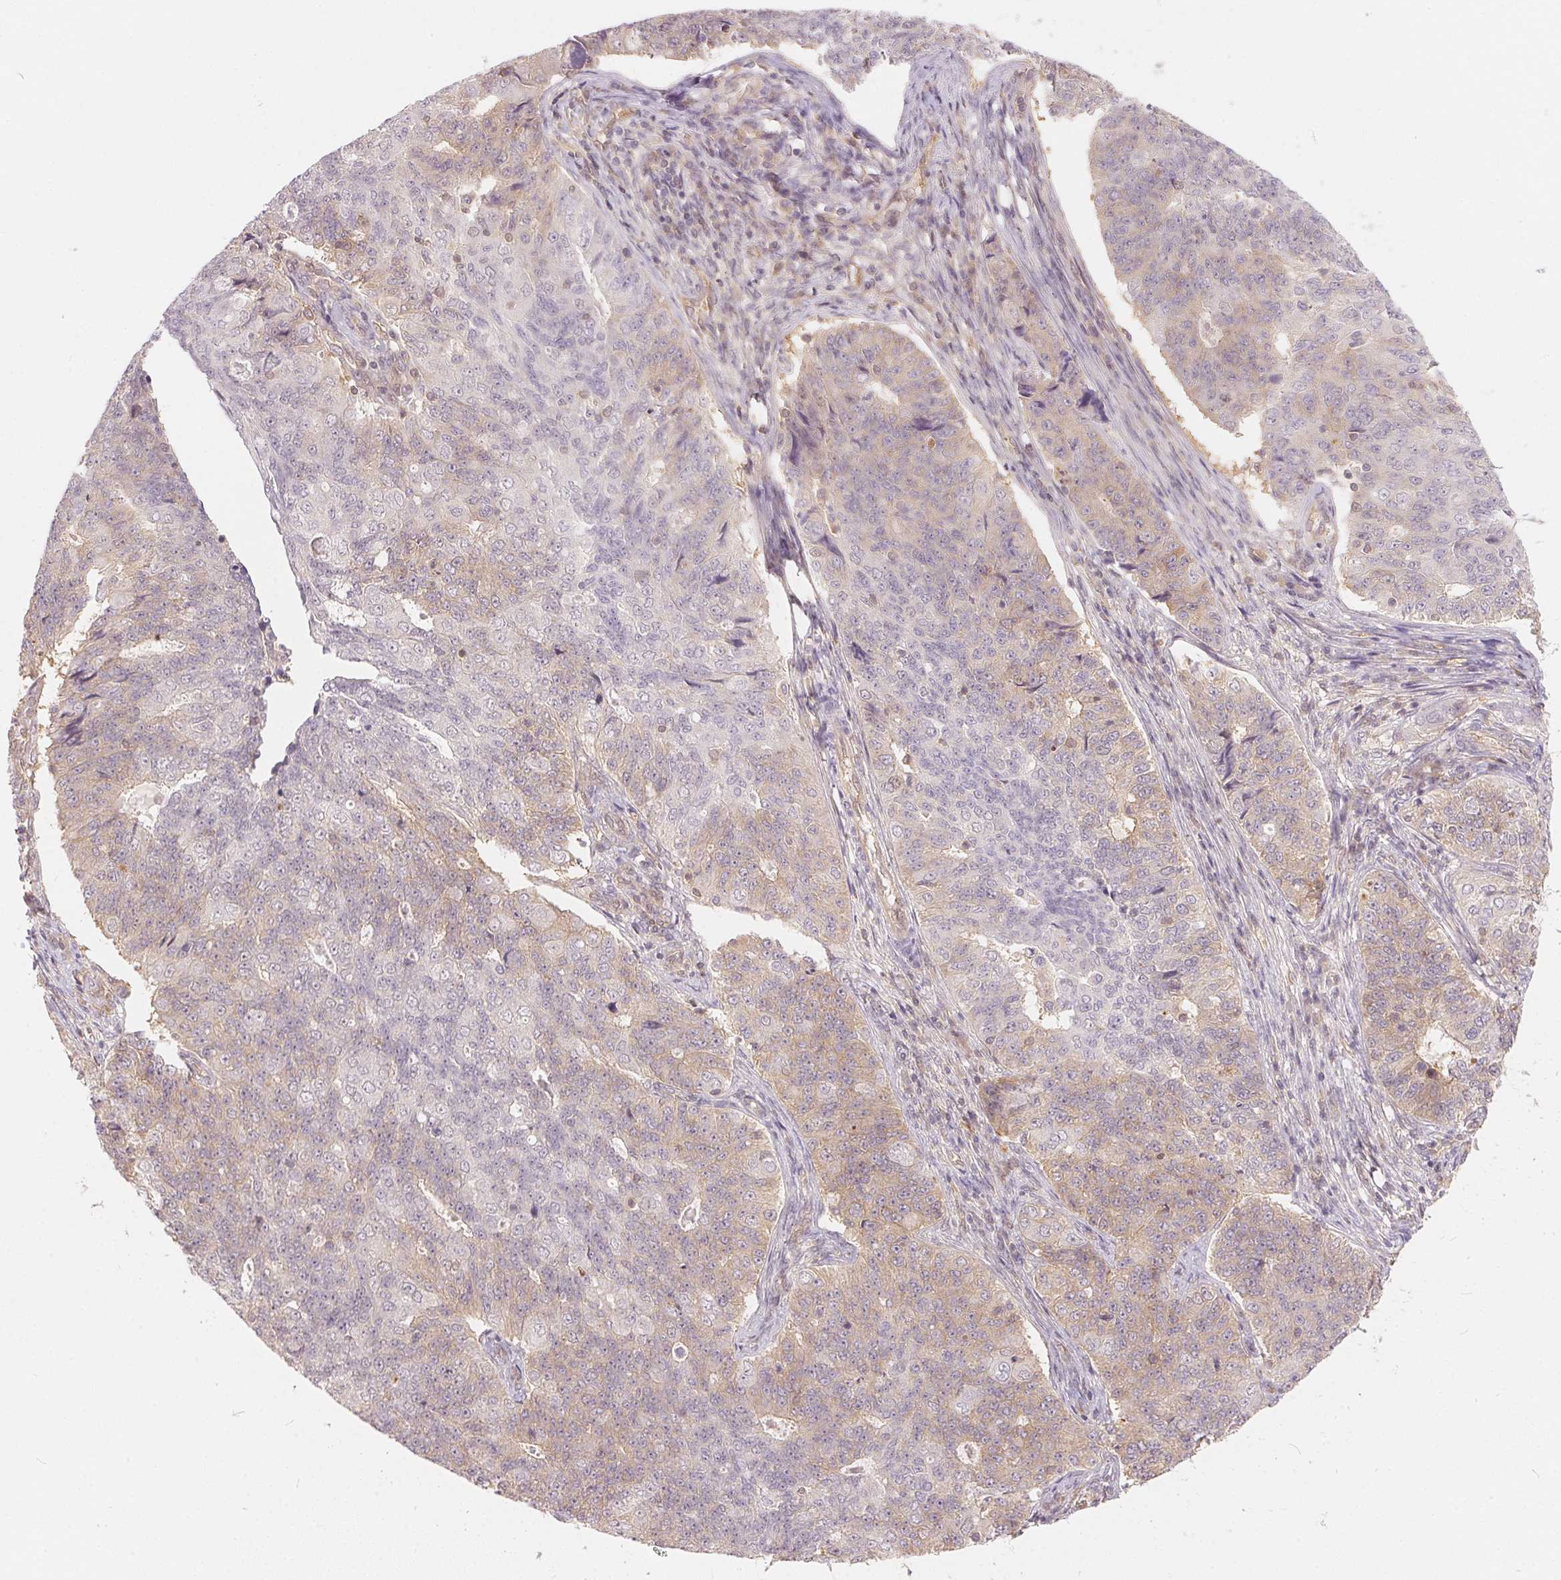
{"staining": {"intensity": "weak", "quantity": "<25%", "location": "cytoplasmic/membranous"}, "tissue": "endometrial cancer", "cell_type": "Tumor cells", "image_type": "cancer", "snomed": [{"axis": "morphology", "description": "Adenocarcinoma, NOS"}, {"axis": "topography", "description": "Endometrium"}], "caption": "Histopathology image shows no significant protein expression in tumor cells of endometrial adenocarcinoma.", "gene": "BLMH", "patient": {"sex": "female", "age": 43}}